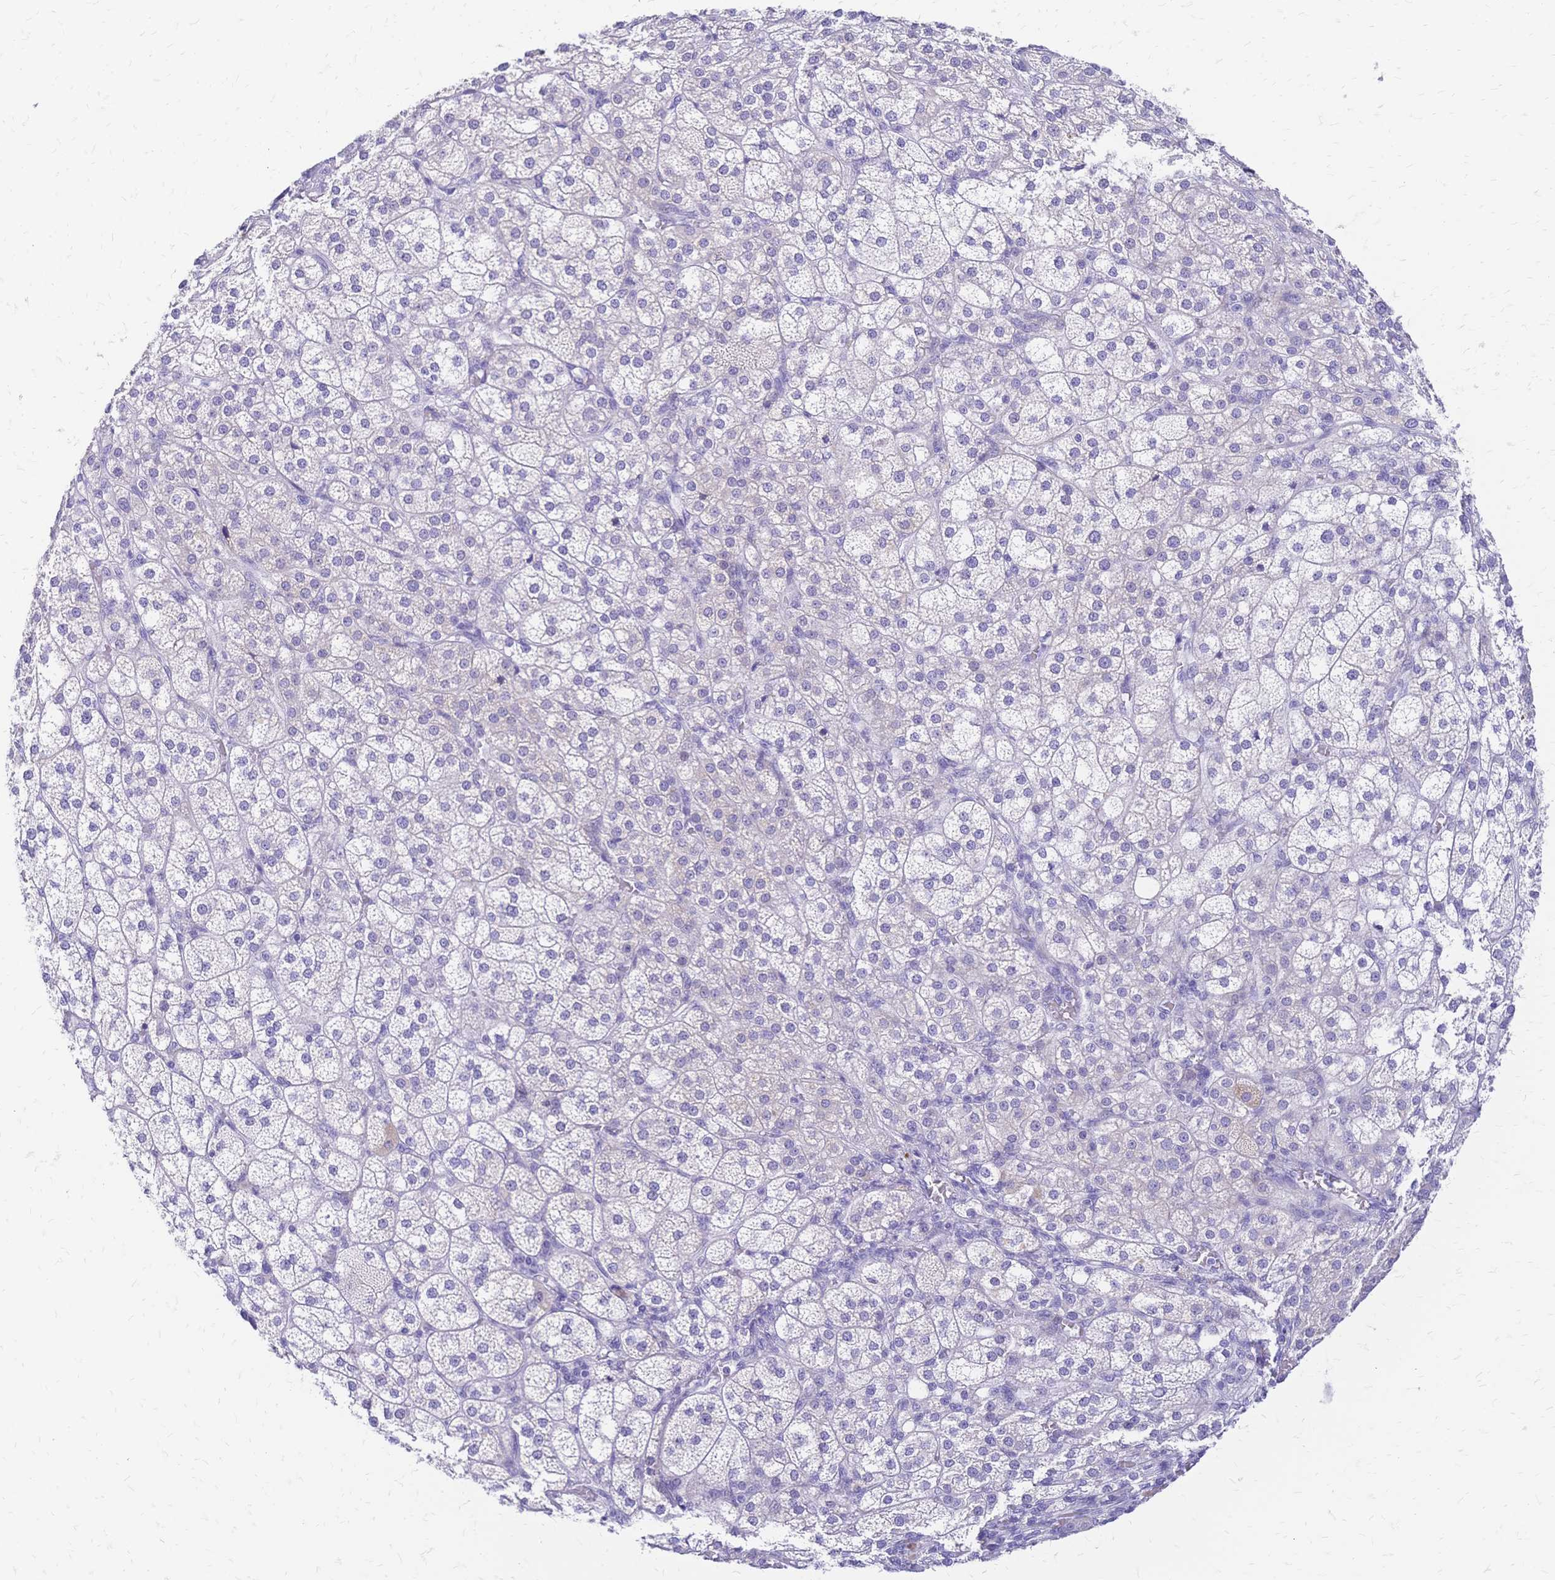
{"staining": {"intensity": "moderate", "quantity": "<25%", "location": "cytoplasmic/membranous"}, "tissue": "adrenal gland", "cell_type": "Glandular cells", "image_type": "normal", "snomed": [{"axis": "morphology", "description": "Normal tissue, NOS"}, {"axis": "topography", "description": "Adrenal gland"}], "caption": "About <25% of glandular cells in benign human adrenal gland show moderate cytoplasmic/membranous protein positivity as visualized by brown immunohistochemical staining.", "gene": "GRB7", "patient": {"sex": "female", "age": 60}}